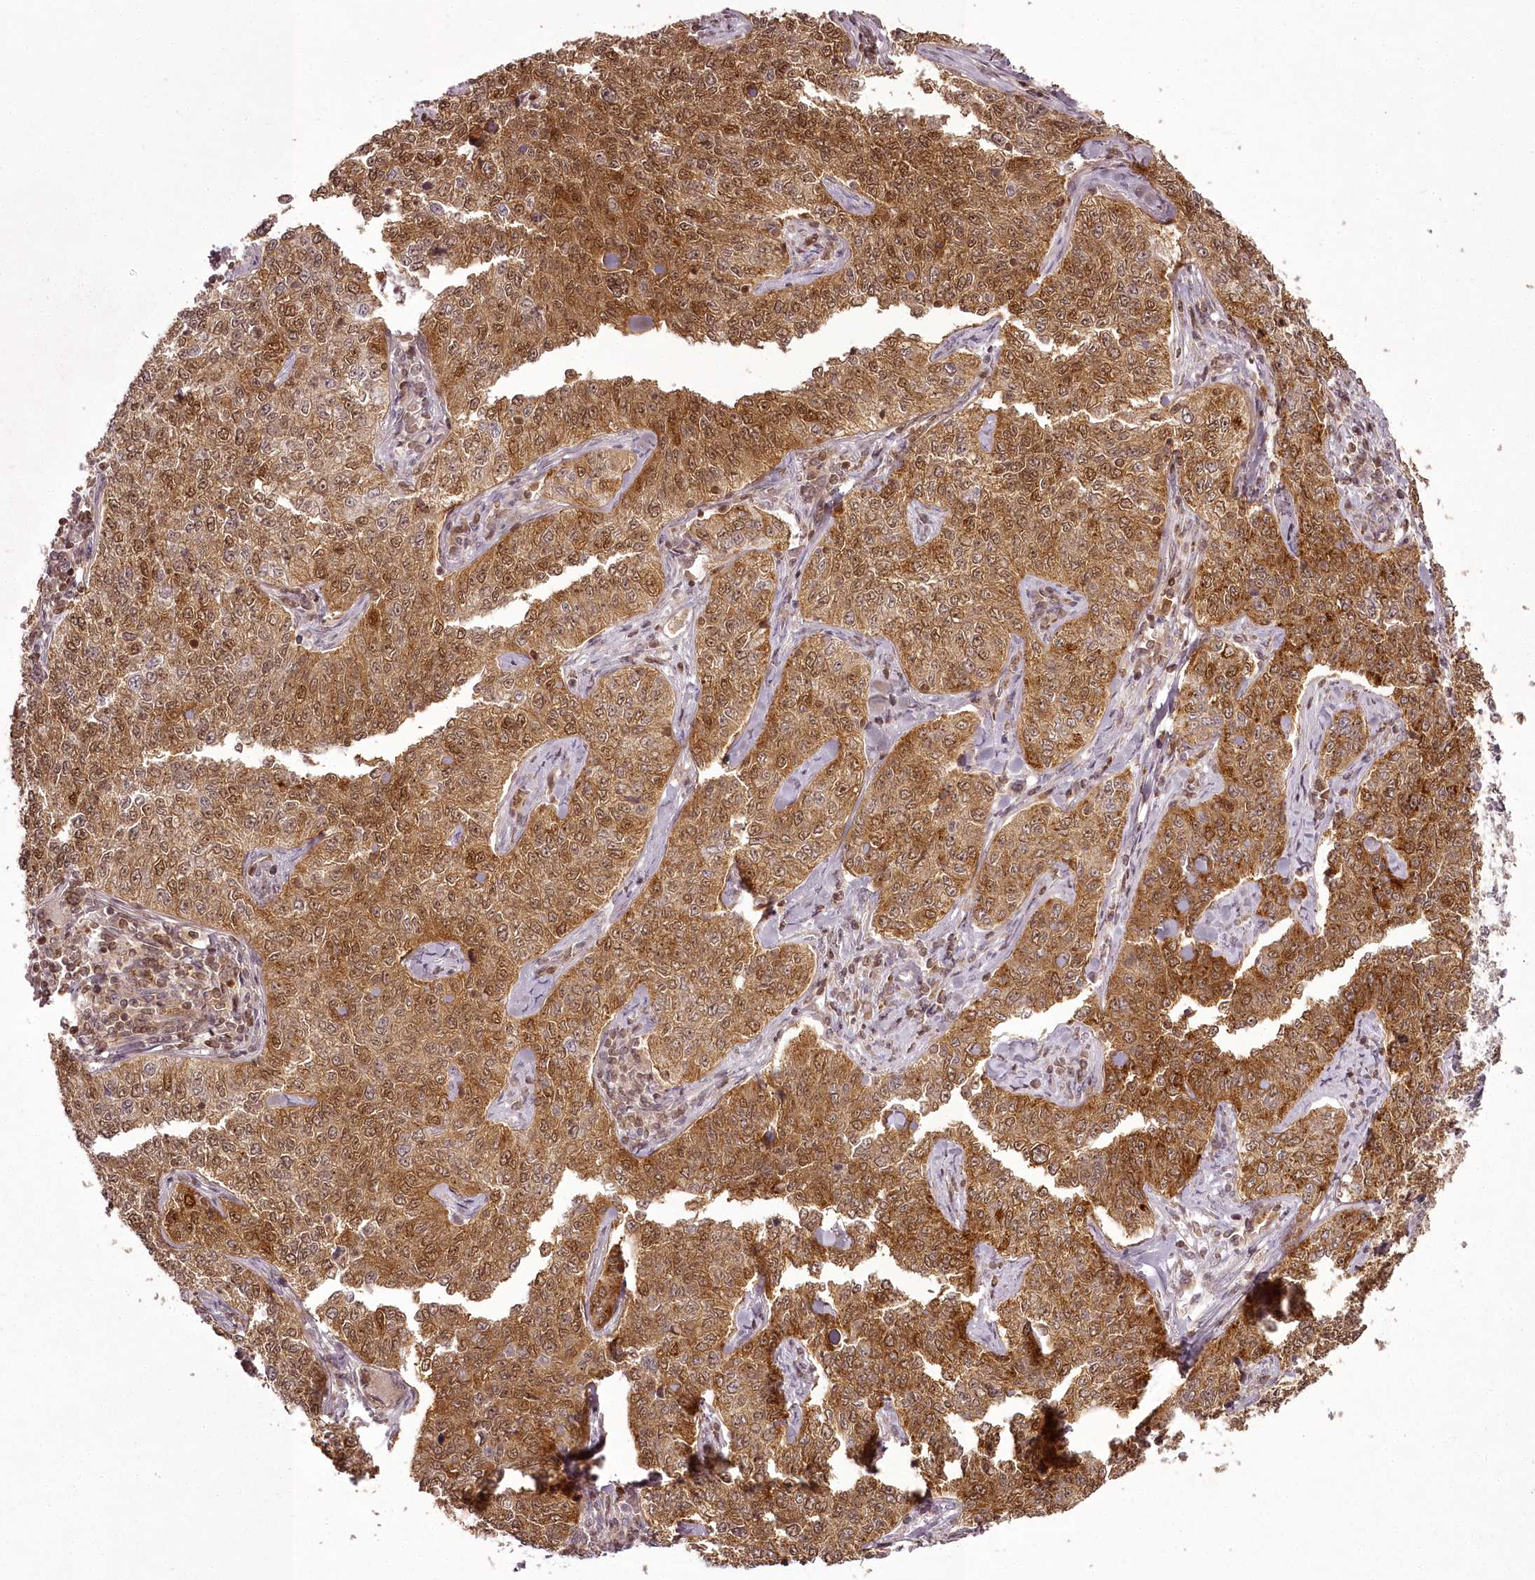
{"staining": {"intensity": "moderate", "quantity": "25%-75%", "location": "cytoplasmic/membranous,nuclear"}, "tissue": "cervical cancer", "cell_type": "Tumor cells", "image_type": "cancer", "snomed": [{"axis": "morphology", "description": "Squamous cell carcinoma, NOS"}, {"axis": "topography", "description": "Cervix"}], "caption": "The micrograph shows immunohistochemical staining of cervical squamous cell carcinoma. There is moderate cytoplasmic/membranous and nuclear staining is identified in approximately 25%-75% of tumor cells.", "gene": "CHCHD2", "patient": {"sex": "female", "age": 35}}